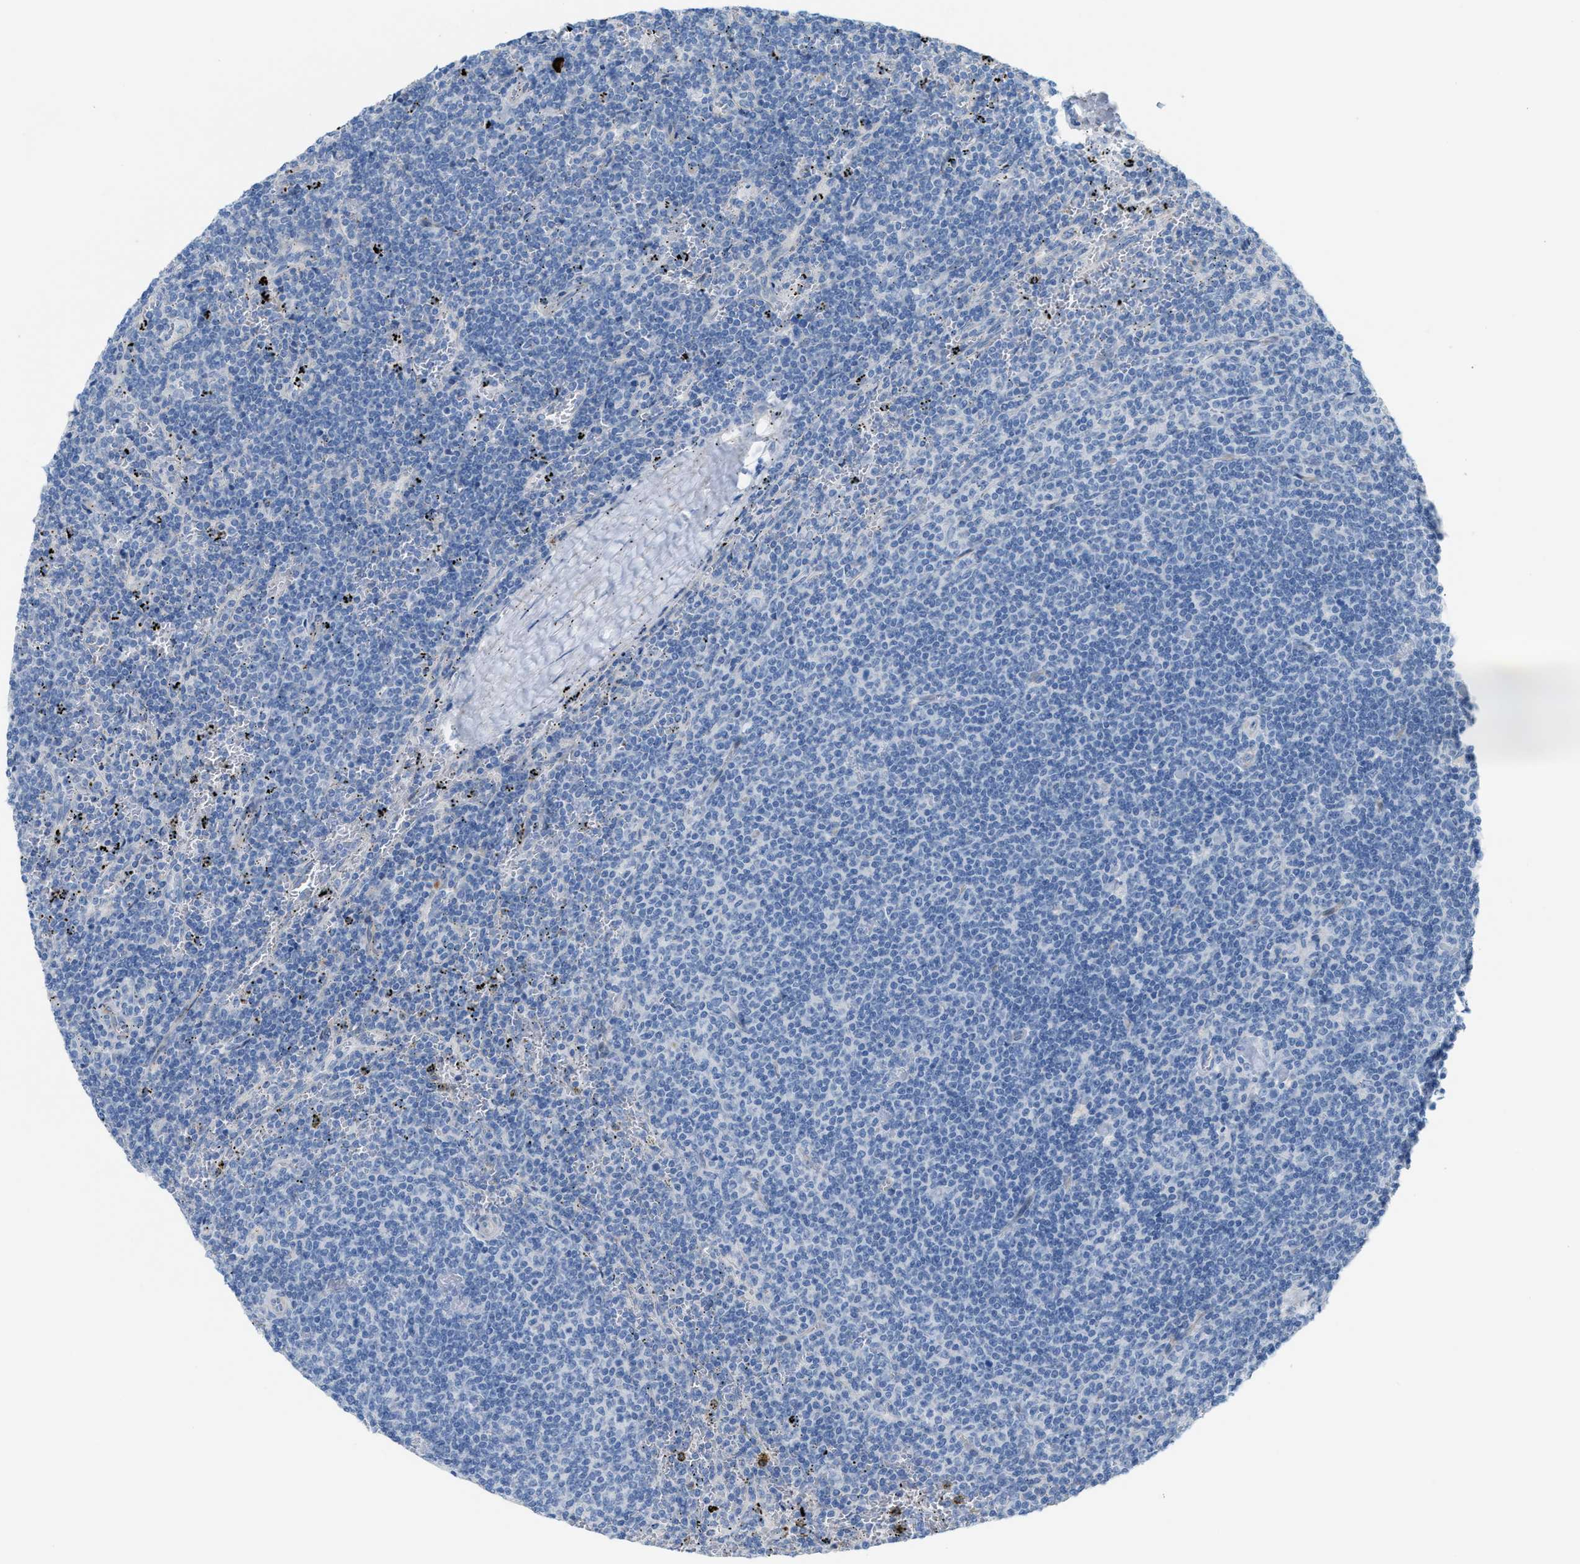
{"staining": {"intensity": "negative", "quantity": "none", "location": "none"}, "tissue": "lymphoma", "cell_type": "Tumor cells", "image_type": "cancer", "snomed": [{"axis": "morphology", "description": "Malignant lymphoma, non-Hodgkin's type, Low grade"}, {"axis": "topography", "description": "Spleen"}], "caption": "Tumor cells show no significant protein positivity in lymphoma.", "gene": "MPP3", "patient": {"sex": "female", "age": 50}}